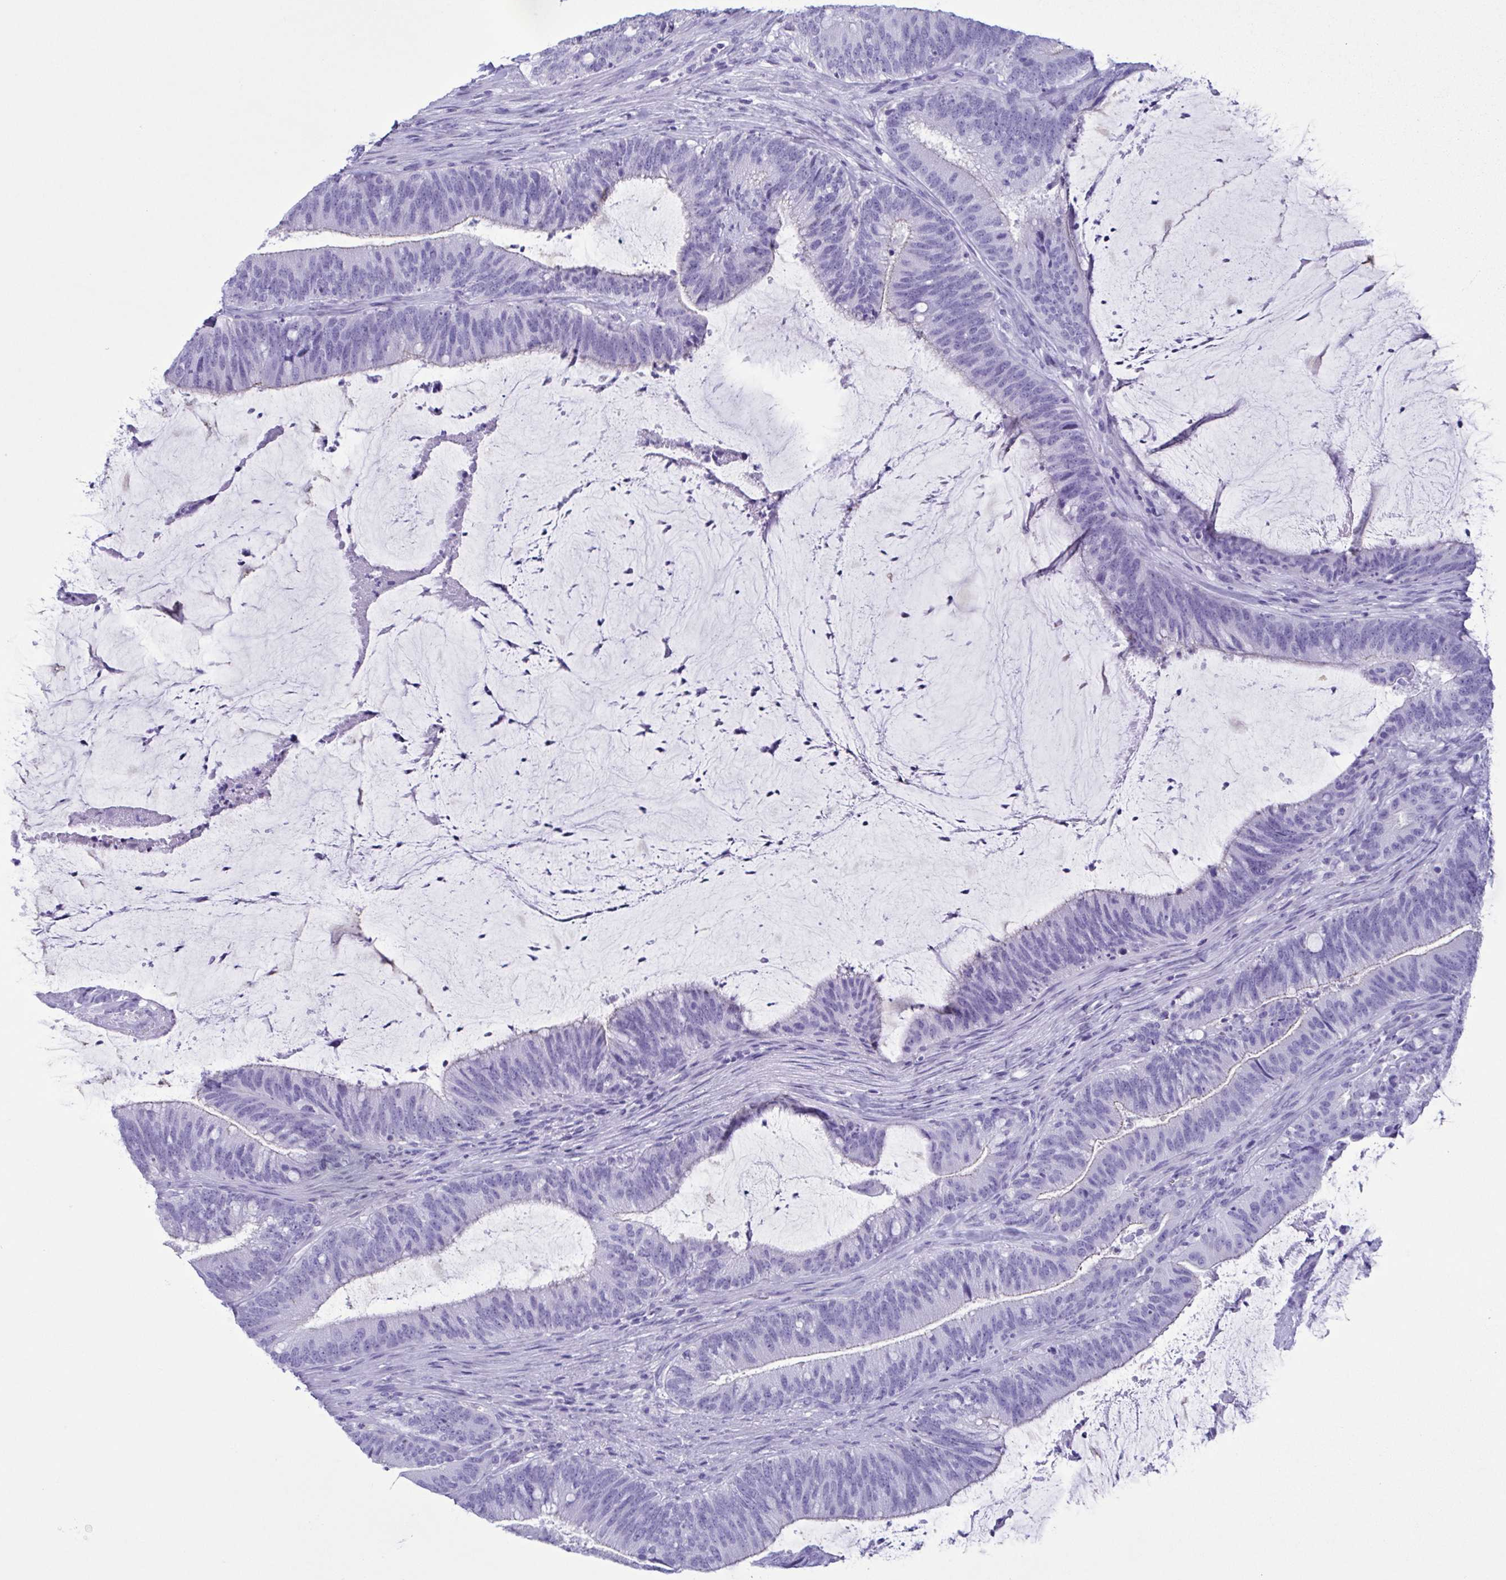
{"staining": {"intensity": "negative", "quantity": "none", "location": "none"}, "tissue": "colorectal cancer", "cell_type": "Tumor cells", "image_type": "cancer", "snomed": [{"axis": "morphology", "description": "Adenocarcinoma, NOS"}, {"axis": "topography", "description": "Colon"}], "caption": "Immunohistochemistry histopathology image of adenocarcinoma (colorectal) stained for a protein (brown), which demonstrates no positivity in tumor cells.", "gene": "TSPY2", "patient": {"sex": "female", "age": 43}}